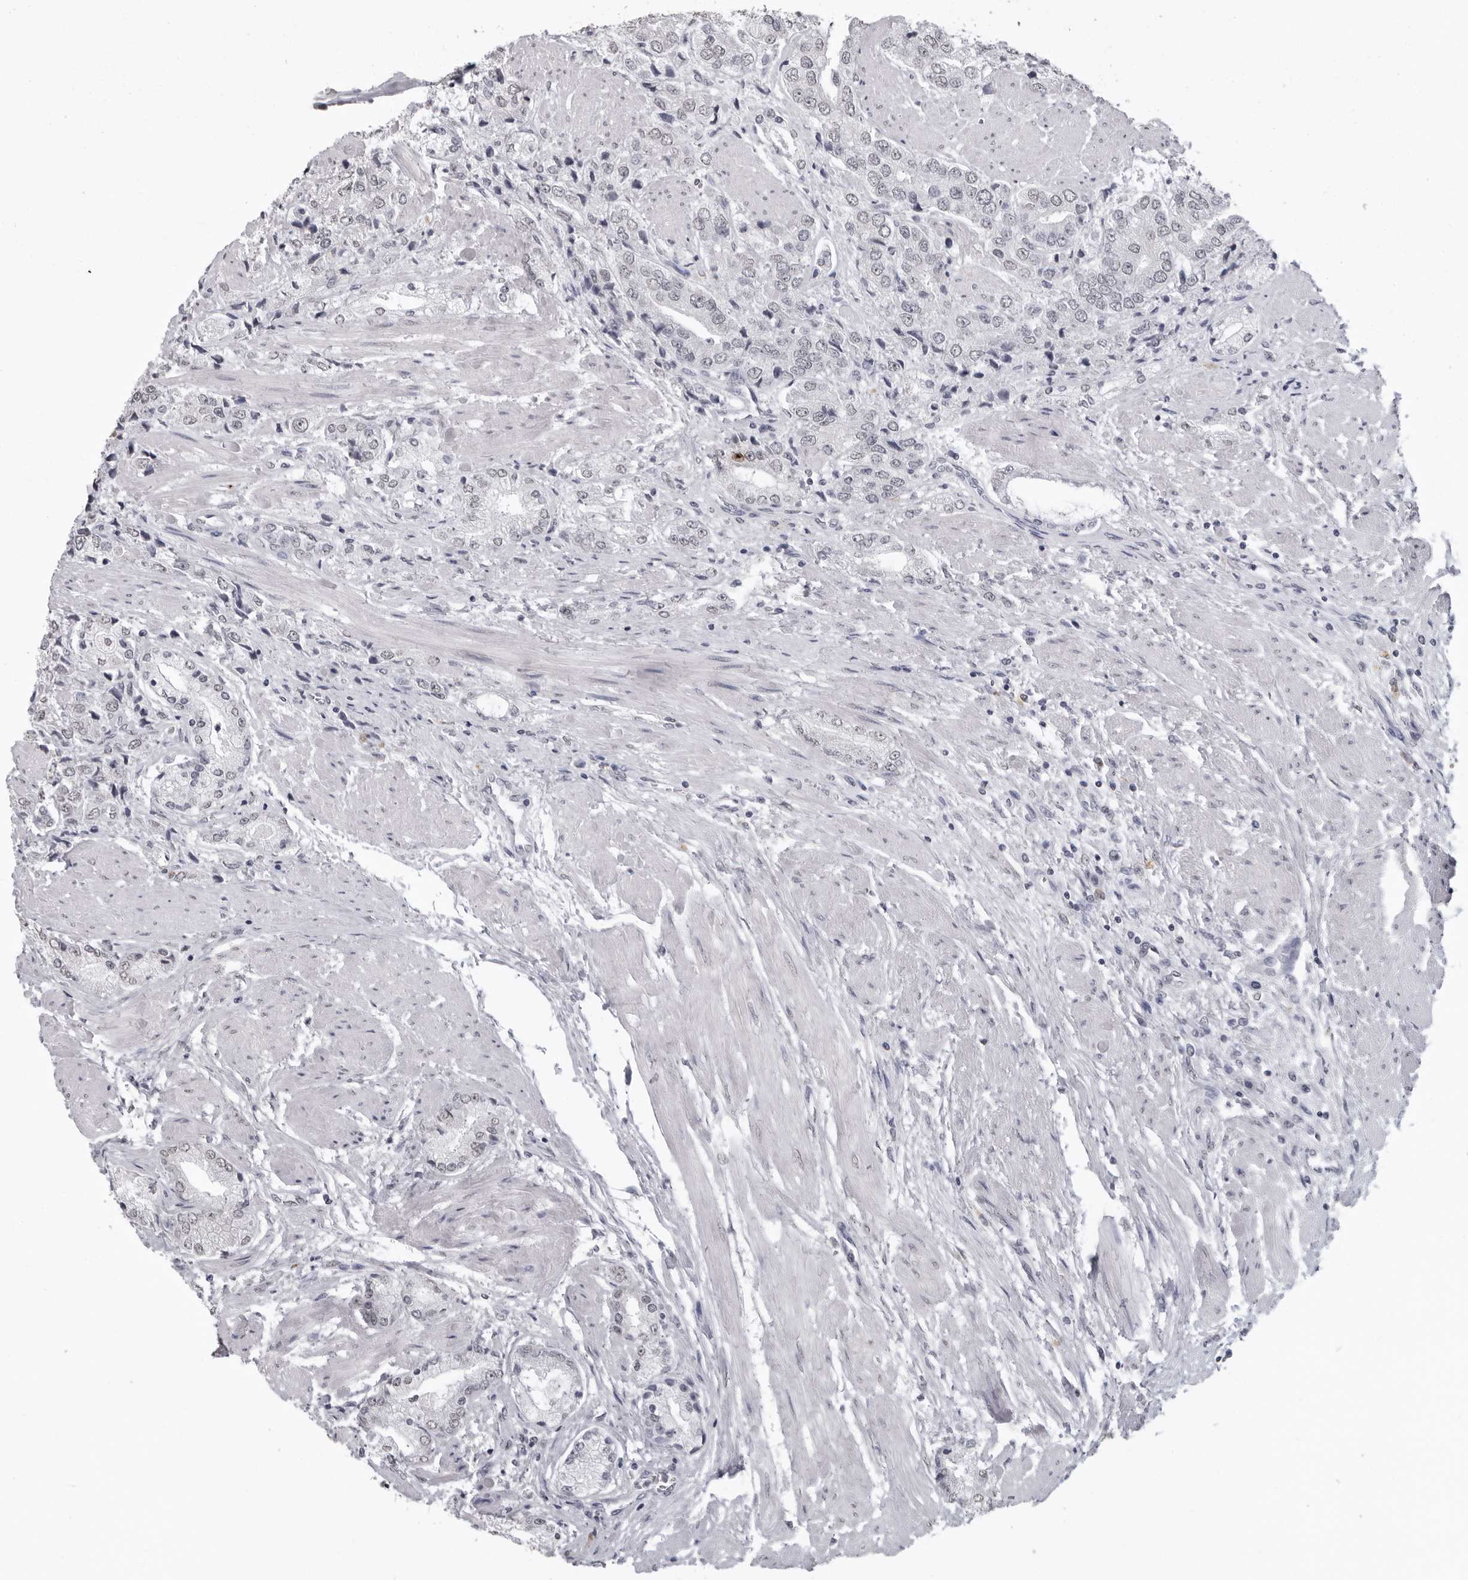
{"staining": {"intensity": "negative", "quantity": "none", "location": "none"}, "tissue": "prostate cancer", "cell_type": "Tumor cells", "image_type": "cancer", "snomed": [{"axis": "morphology", "description": "Adenocarcinoma, High grade"}, {"axis": "topography", "description": "Prostate"}], "caption": "High power microscopy image of an immunohistochemistry histopathology image of prostate cancer, revealing no significant positivity in tumor cells. The staining was performed using DAB (3,3'-diaminobenzidine) to visualize the protein expression in brown, while the nuclei were stained in blue with hematoxylin (Magnification: 20x).", "gene": "HEPACAM", "patient": {"sex": "male", "age": 50}}